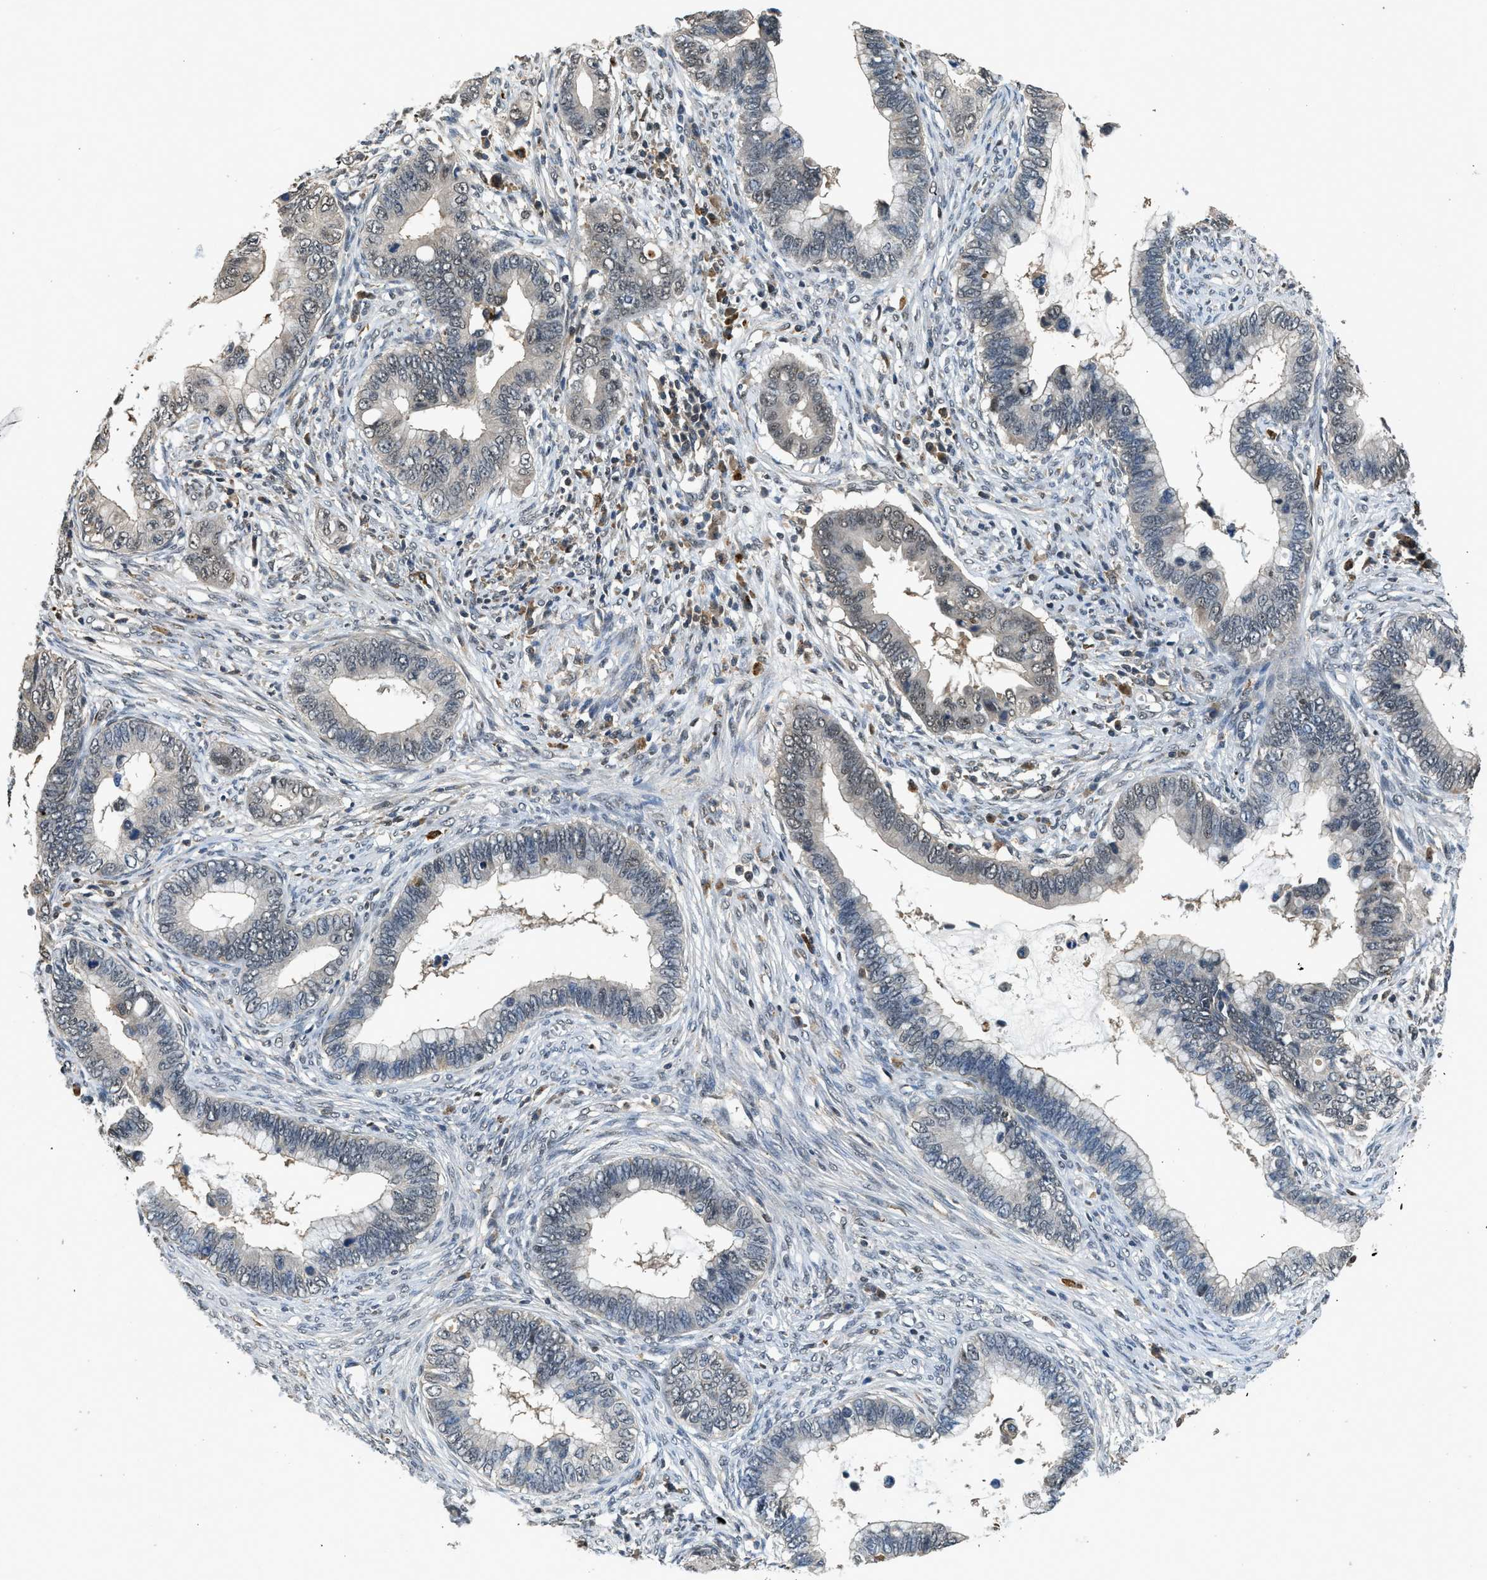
{"staining": {"intensity": "negative", "quantity": "none", "location": "none"}, "tissue": "cervical cancer", "cell_type": "Tumor cells", "image_type": "cancer", "snomed": [{"axis": "morphology", "description": "Adenocarcinoma, NOS"}, {"axis": "topography", "description": "Cervix"}], "caption": "Tumor cells are negative for brown protein staining in cervical cancer (adenocarcinoma).", "gene": "SLC15A4", "patient": {"sex": "female", "age": 44}}